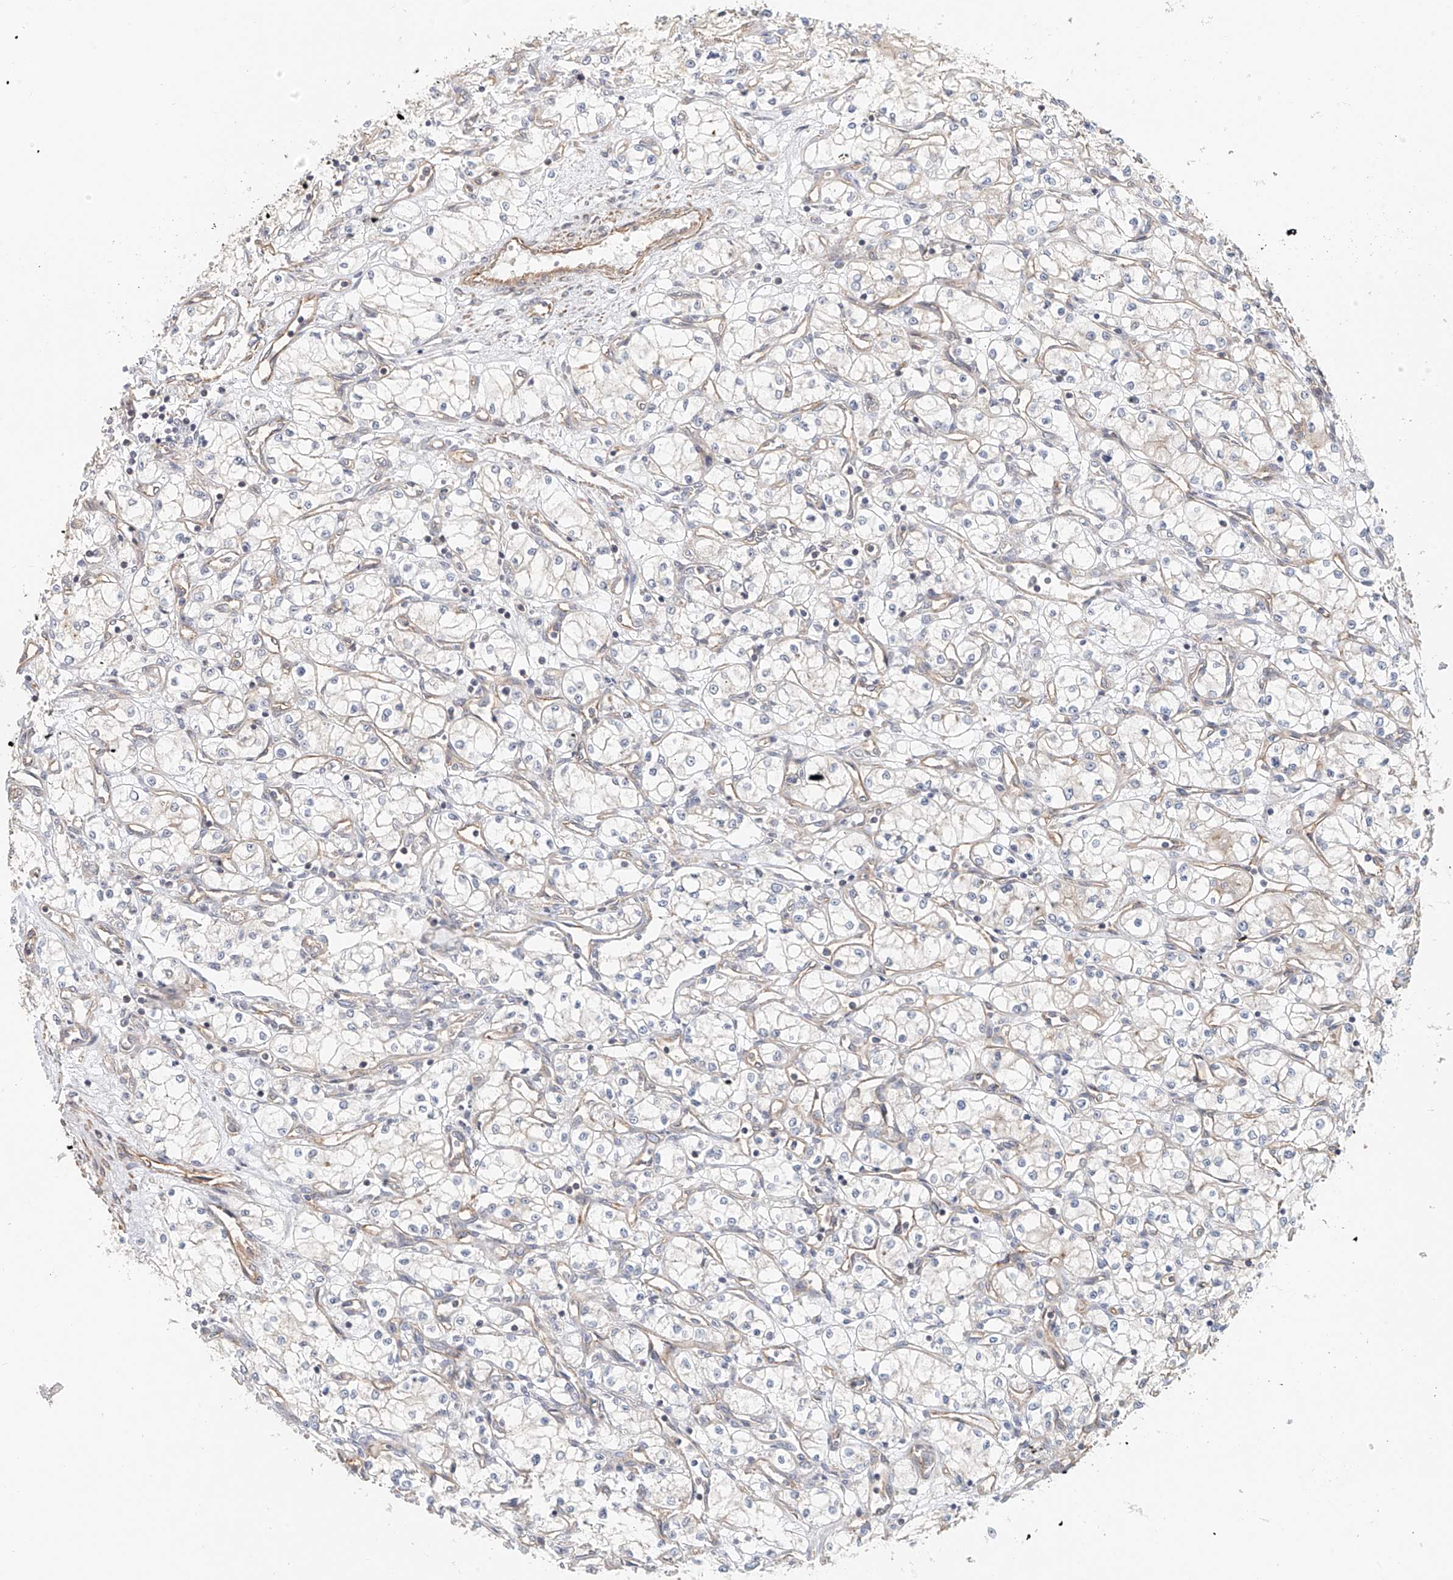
{"staining": {"intensity": "negative", "quantity": "none", "location": "none"}, "tissue": "renal cancer", "cell_type": "Tumor cells", "image_type": "cancer", "snomed": [{"axis": "morphology", "description": "Adenocarcinoma, NOS"}, {"axis": "topography", "description": "Kidney"}], "caption": "A micrograph of renal adenocarcinoma stained for a protein demonstrates no brown staining in tumor cells.", "gene": "FRYL", "patient": {"sex": "male", "age": 59}}